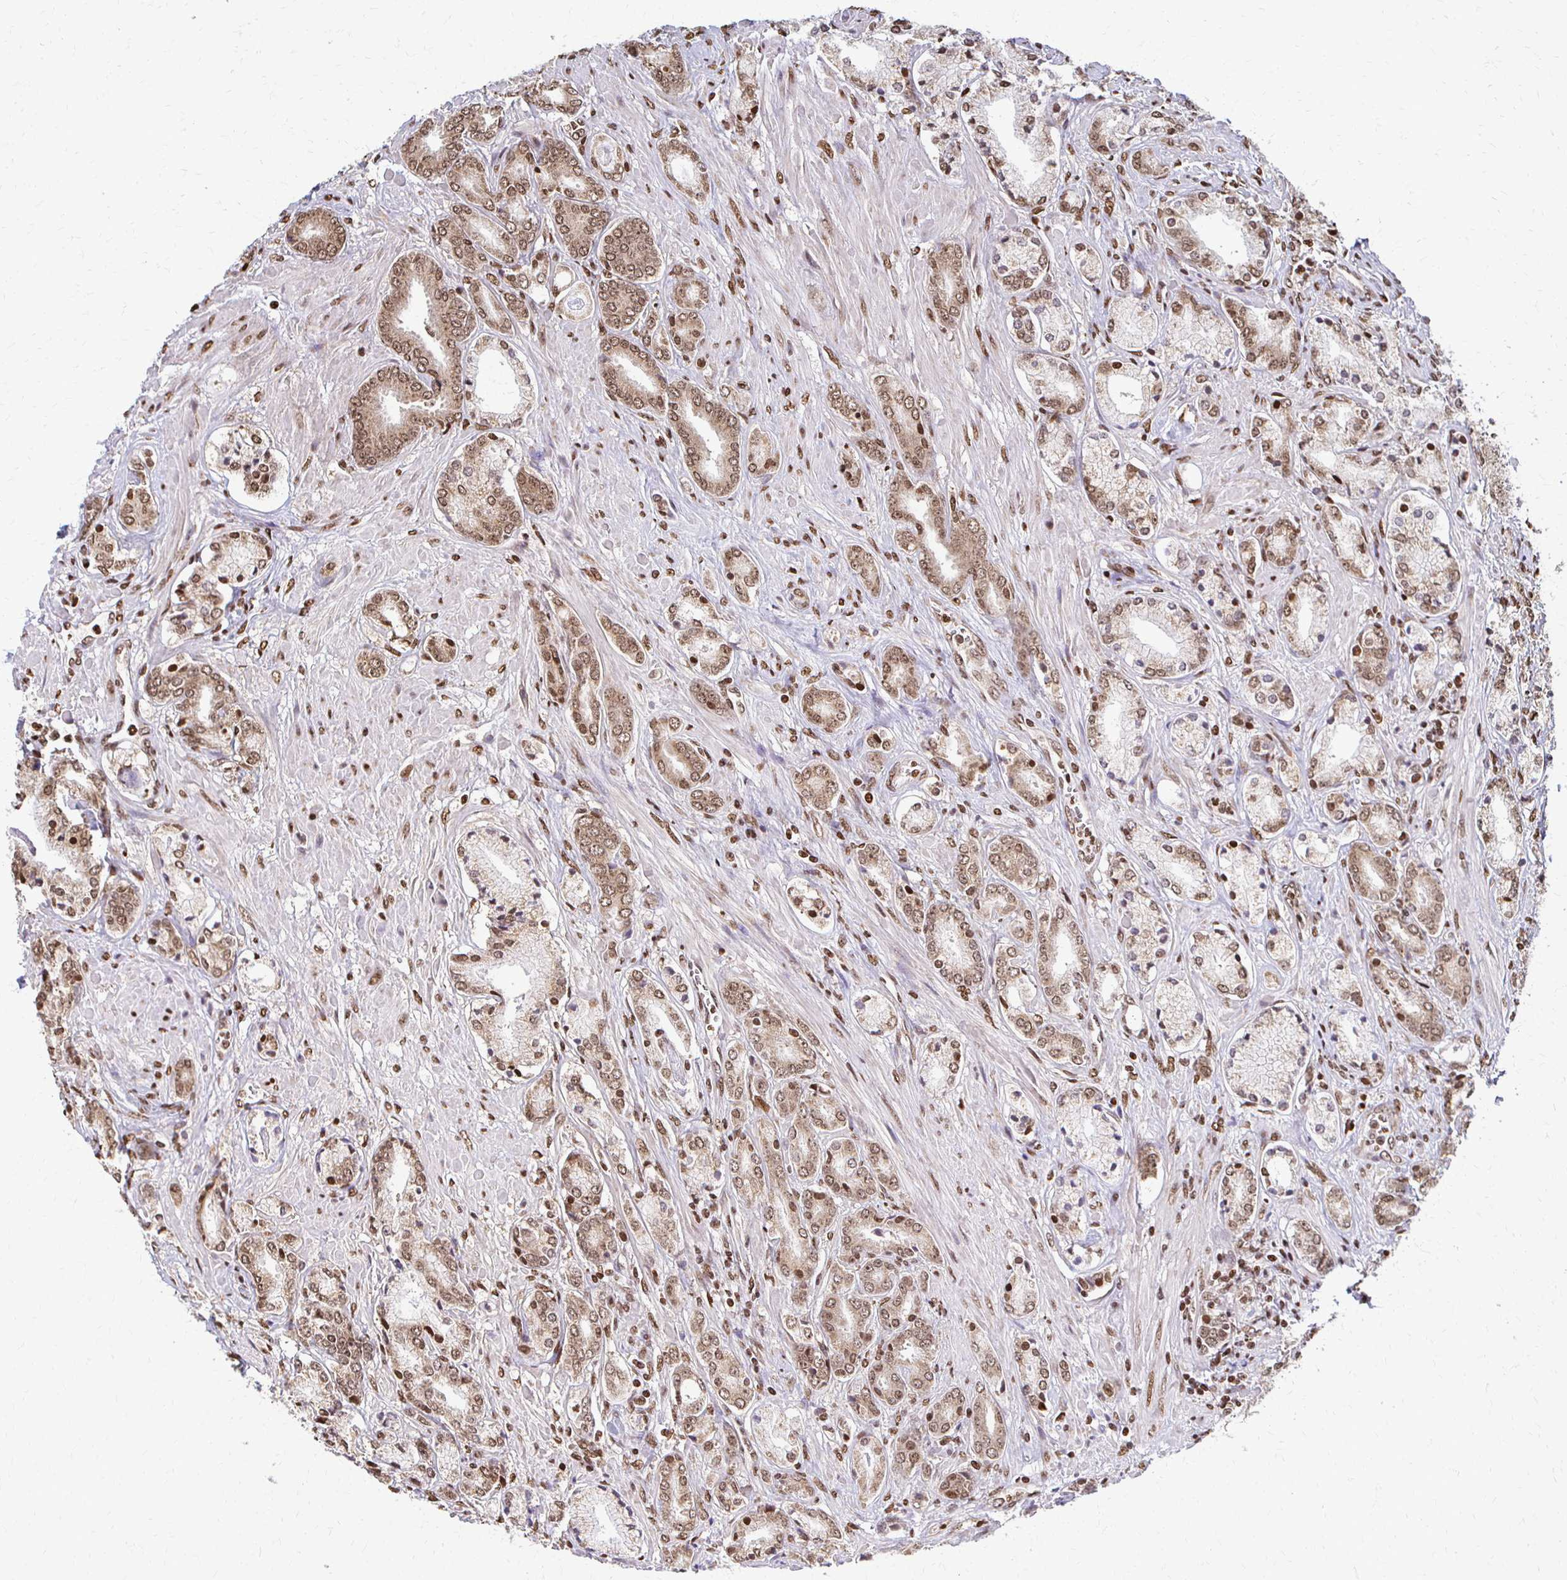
{"staining": {"intensity": "moderate", "quantity": ">75%", "location": "nuclear"}, "tissue": "prostate cancer", "cell_type": "Tumor cells", "image_type": "cancer", "snomed": [{"axis": "morphology", "description": "Adenocarcinoma, High grade"}, {"axis": "topography", "description": "Prostate"}], "caption": "Prostate cancer stained with IHC reveals moderate nuclear staining in approximately >75% of tumor cells.", "gene": "HOXA9", "patient": {"sex": "male", "age": 56}}